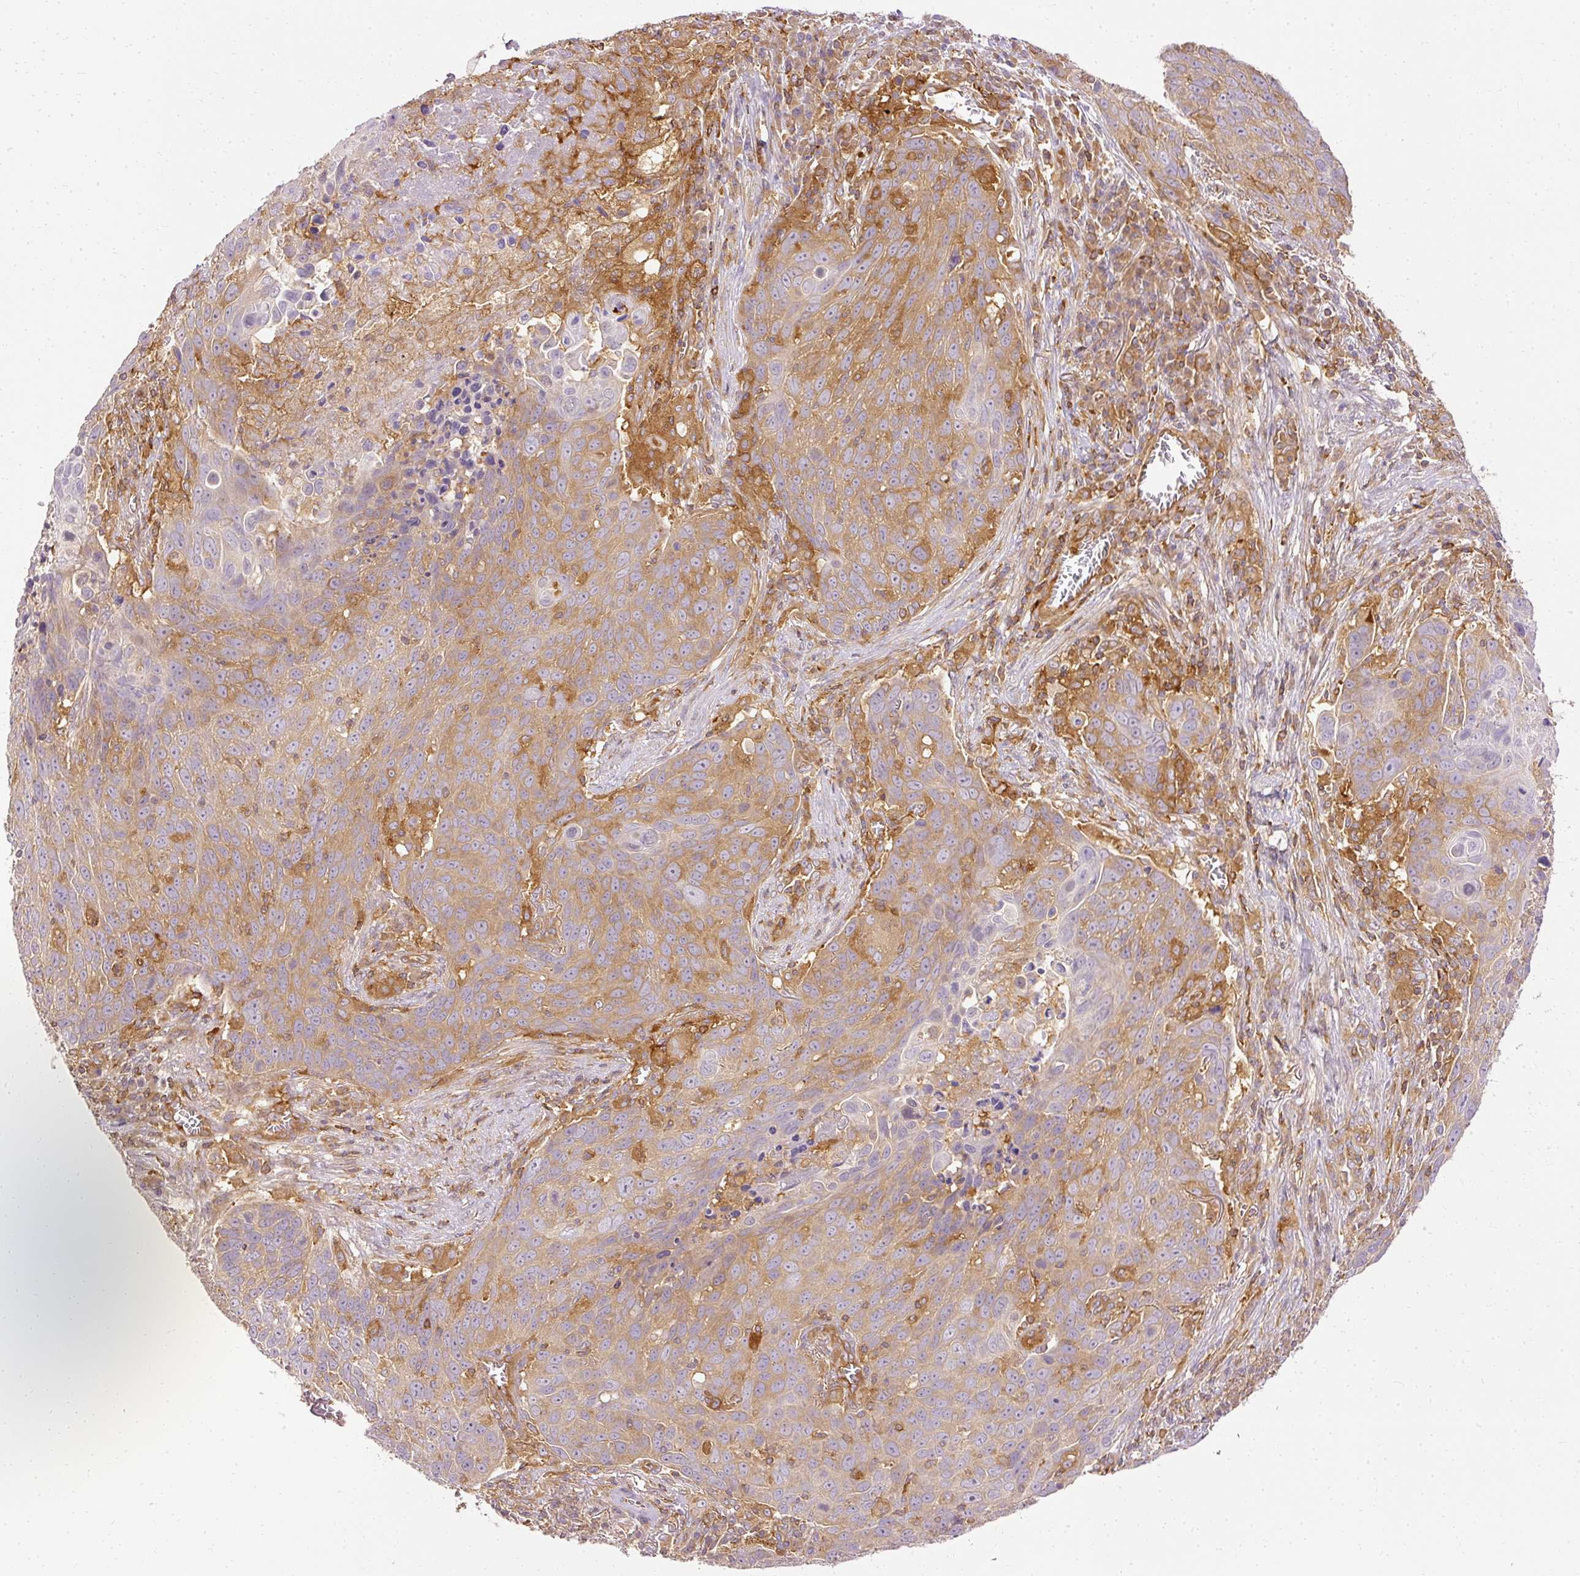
{"staining": {"intensity": "moderate", "quantity": "25%-75%", "location": "cytoplasmic/membranous"}, "tissue": "lung cancer", "cell_type": "Tumor cells", "image_type": "cancer", "snomed": [{"axis": "morphology", "description": "Squamous cell carcinoma, NOS"}, {"axis": "topography", "description": "Lung"}], "caption": "About 25%-75% of tumor cells in human lung squamous cell carcinoma reveal moderate cytoplasmic/membranous protein staining as visualized by brown immunohistochemical staining.", "gene": "ARMH3", "patient": {"sex": "male", "age": 78}}